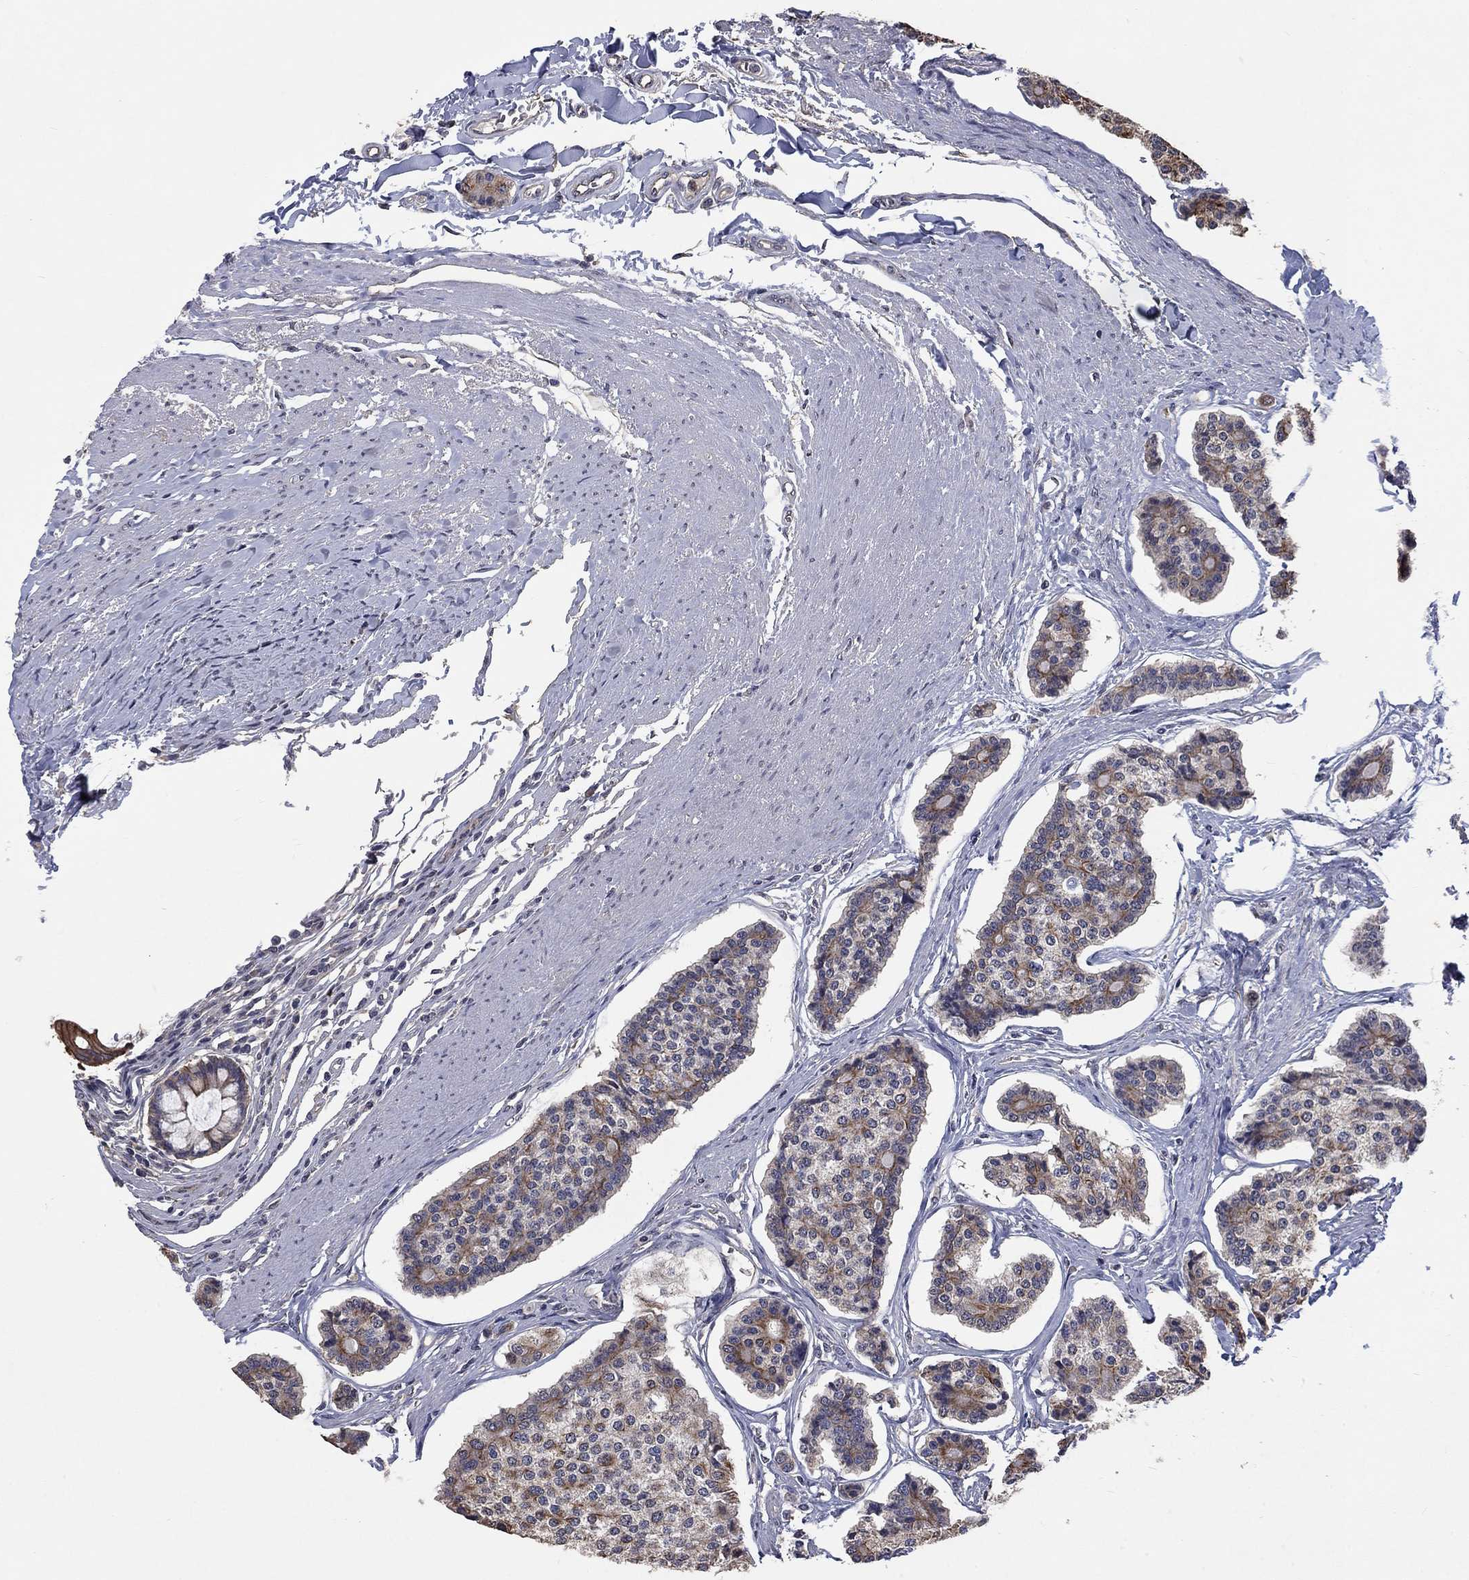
{"staining": {"intensity": "moderate", "quantity": "25%-75%", "location": "cytoplasmic/membranous"}, "tissue": "carcinoid", "cell_type": "Tumor cells", "image_type": "cancer", "snomed": [{"axis": "morphology", "description": "Carcinoid, malignant, NOS"}, {"axis": "topography", "description": "Small intestine"}], "caption": "There is medium levels of moderate cytoplasmic/membranous staining in tumor cells of carcinoid (malignant), as demonstrated by immunohistochemical staining (brown color).", "gene": "CHST5", "patient": {"sex": "female", "age": 65}}